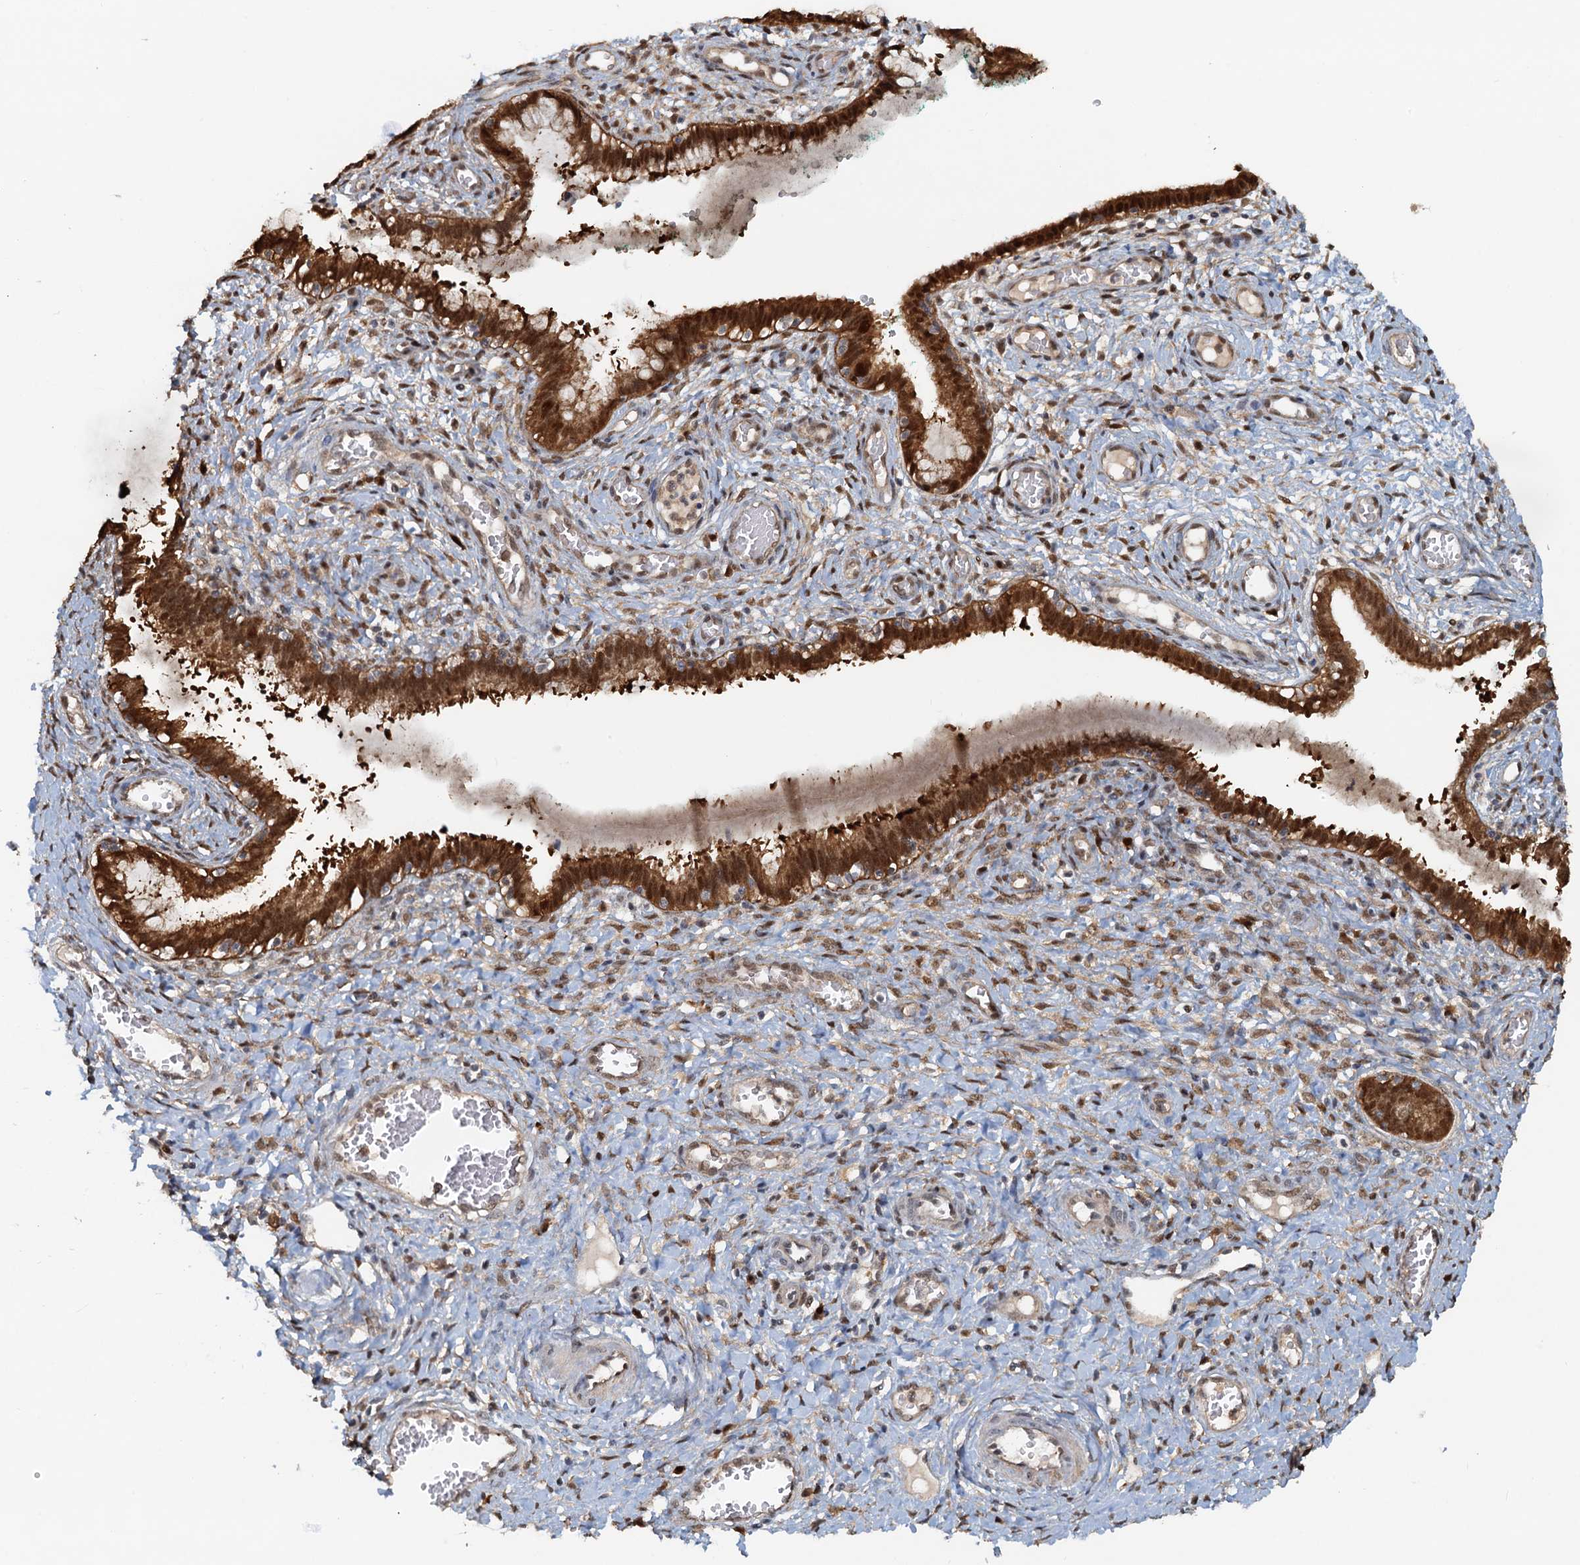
{"staining": {"intensity": "strong", "quantity": ">75%", "location": "cytoplasmic/membranous,nuclear"}, "tissue": "cervix", "cell_type": "Glandular cells", "image_type": "normal", "snomed": [{"axis": "morphology", "description": "Normal tissue, NOS"}, {"axis": "morphology", "description": "Adenocarcinoma, NOS"}, {"axis": "topography", "description": "Cervix"}], "caption": "Glandular cells demonstrate strong cytoplasmic/membranous,nuclear expression in about >75% of cells in unremarkable cervix. (DAB = brown stain, brightfield microscopy at high magnification).", "gene": "SPINDOC", "patient": {"sex": "female", "age": 29}}